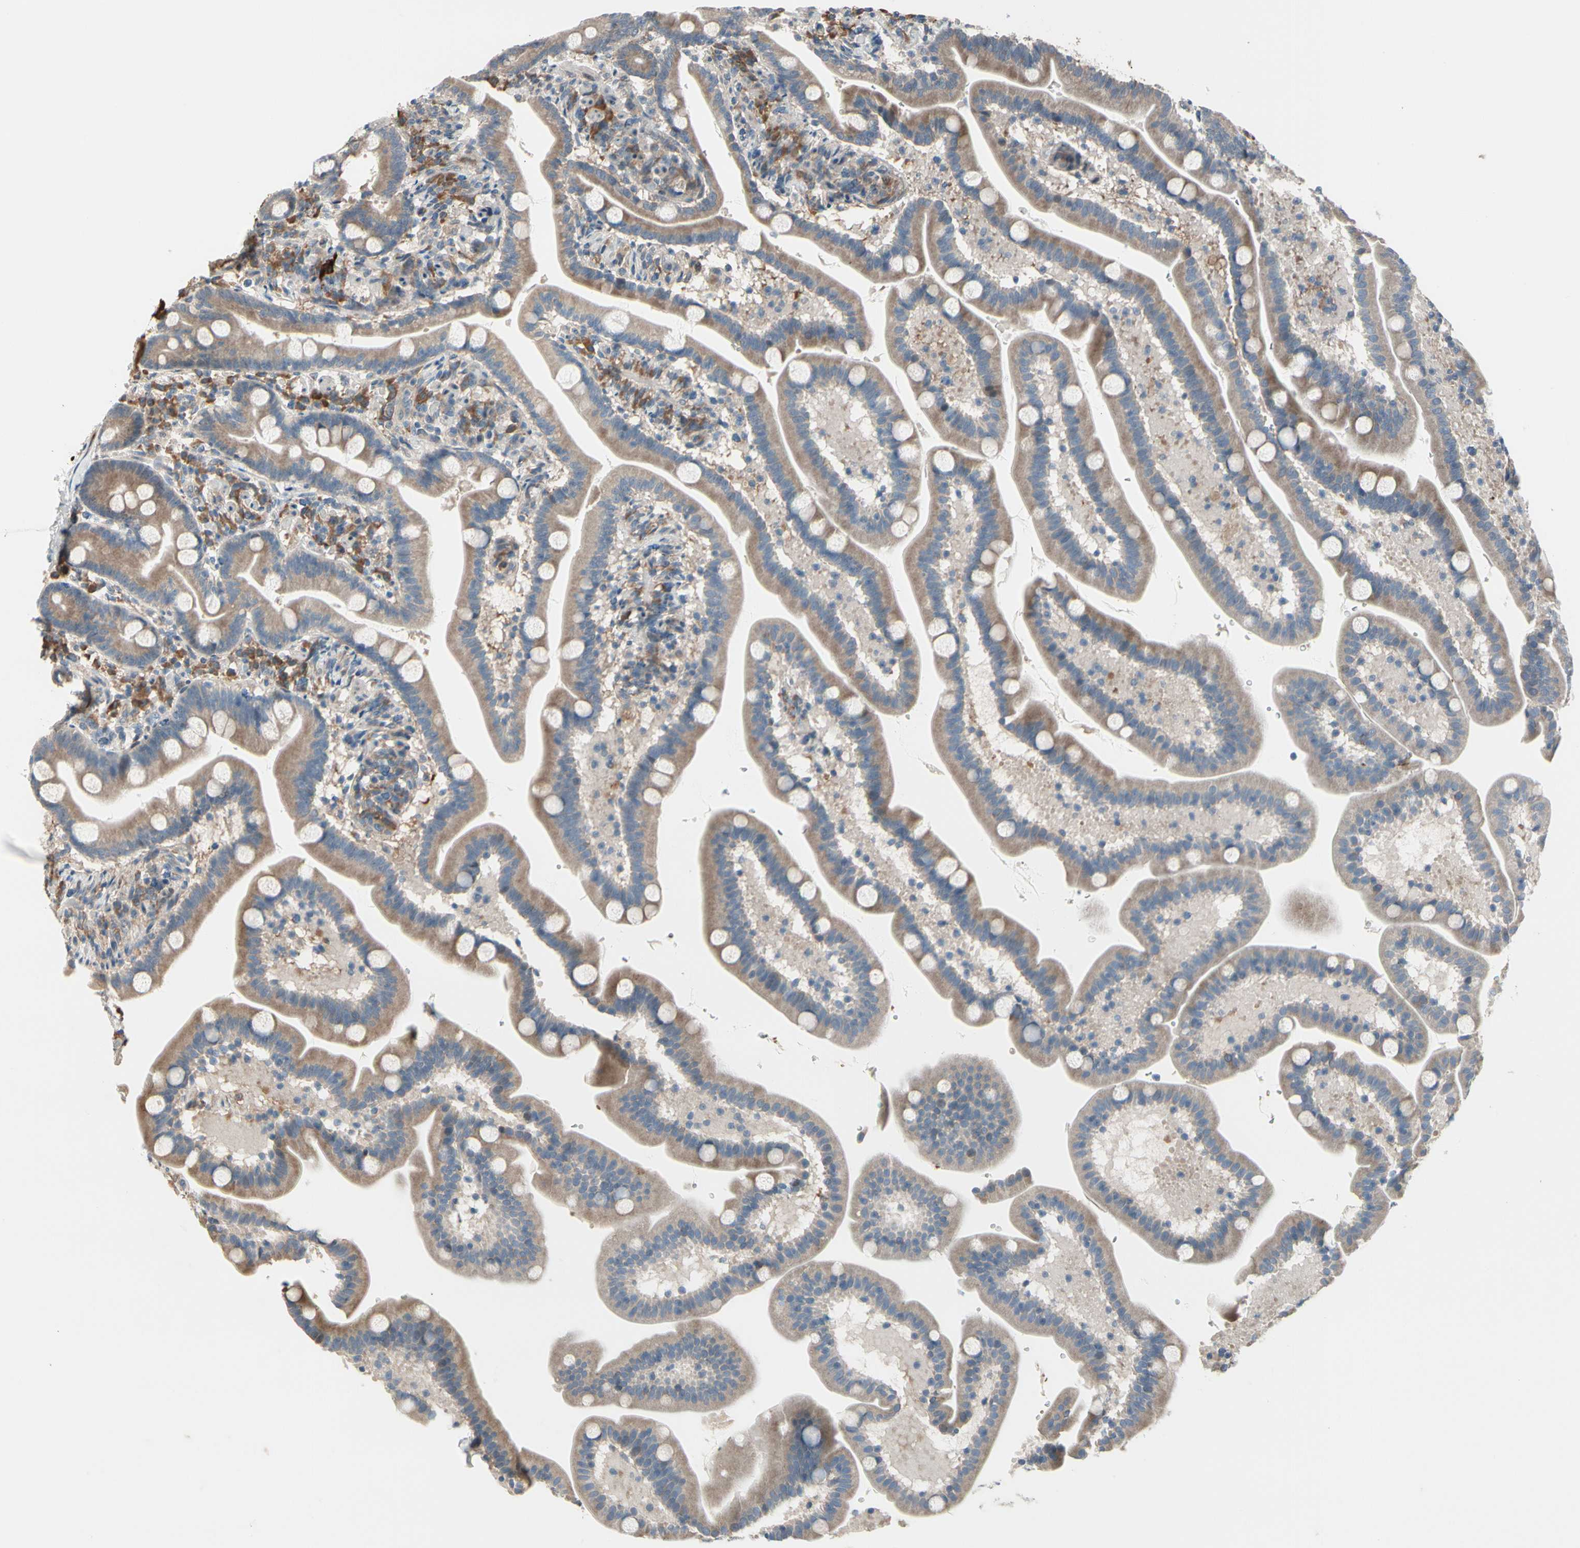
{"staining": {"intensity": "moderate", "quantity": ">75%", "location": "cytoplasmic/membranous"}, "tissue": "duodenum", "cell_type": "Glandular cells", "image_type": "normal", "snomed": [{"axis": "morphology", "description": "Normal tissue, NOS"}, {"axis": "topography", "description": "Duodenum"}], "caption": "Immunohistochemical staining of benign human duodenum exhibits medium levels of moderate cytoplasmic/membranous staining in about >75% of glandular cells. The staining was performed using DAB to visualize the protein expression in brown, while the nuclei were stained in blue with hematoxylin (Magnification: 20x).", "gene": "SNX29", "patient": {"sex": "male", "age": 54}}